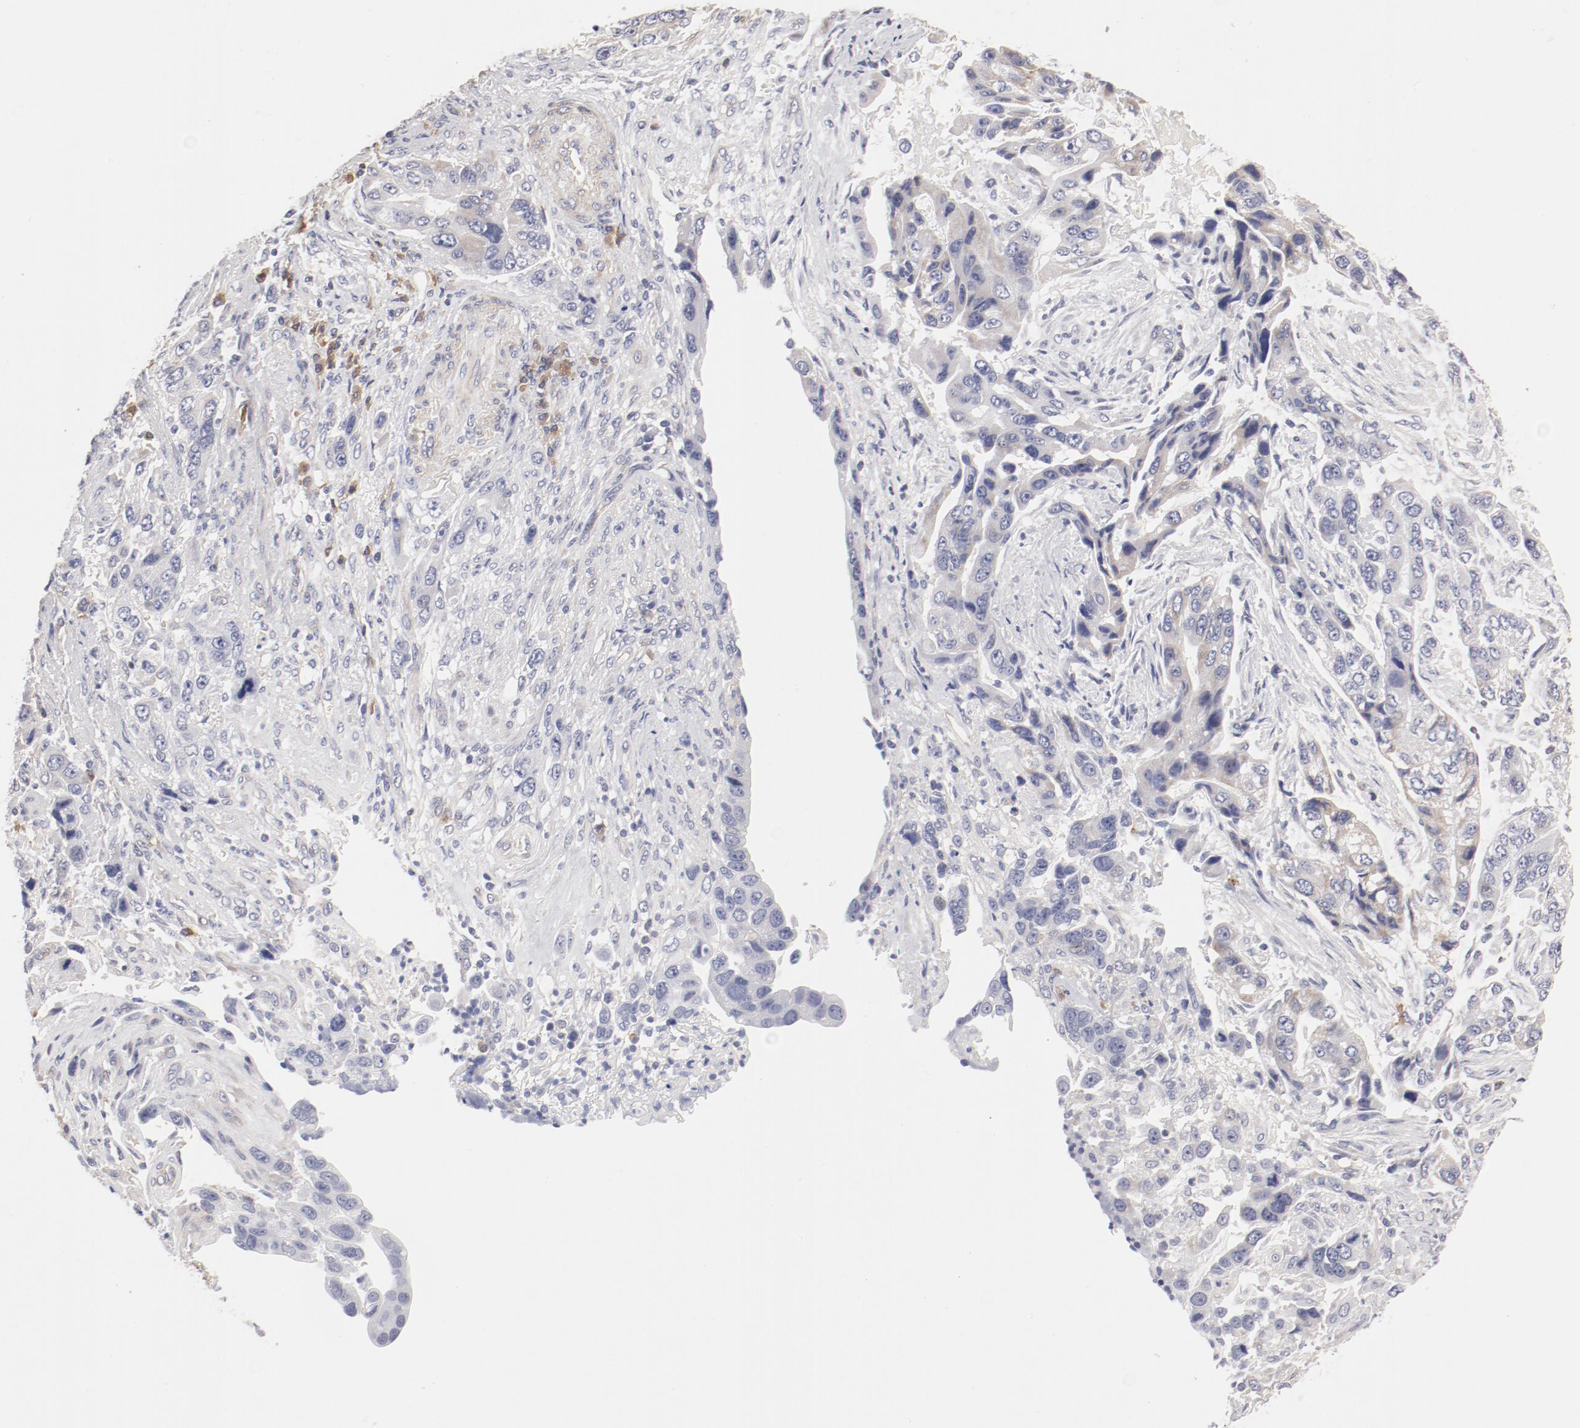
{"staining": {"intensity": "weak", "quantity": "<25%", "location": "cytoplasmic/membranous"}, "tissue": "stomach cancer", "cell_type": "Tumor cells", "image_type": "cancer", "snomed": [{"axis": "morphology", "description": "Adenocarcinoma, NOS"}, {"axis": "topography", "description": "Stomach, lower"}], "caption": "Protein analysis of stomach cancer exhibits no significant expression in tumor cells.", "gene": "LAX1", "patient": {"sex": "female", "age": 93}}